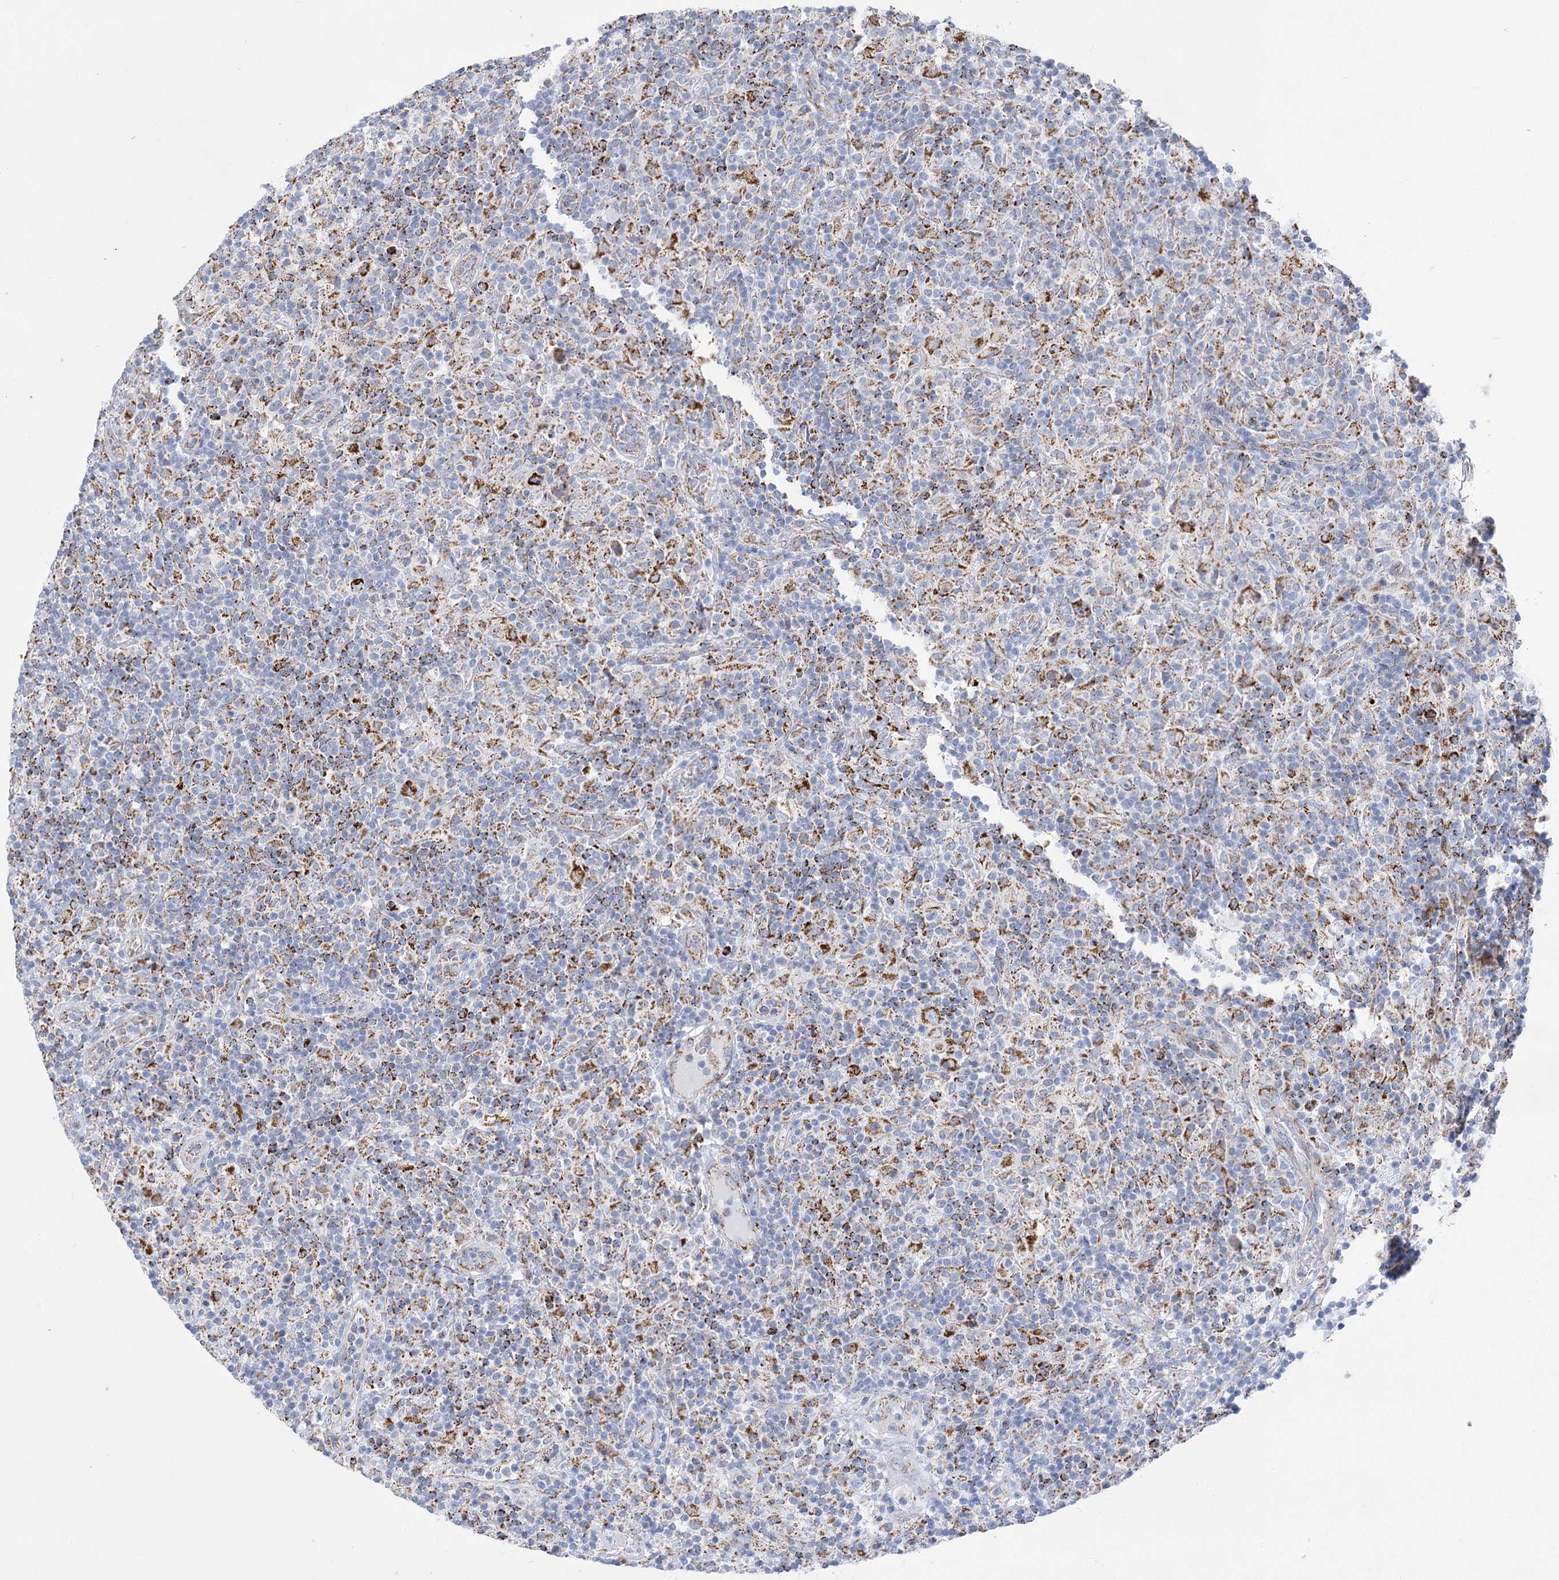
{"staining": {"intensity": "strong", "quantity": ">75%", "location": "cytoplasmic/membranous"}, "tissue": "lymphoma", "cell_type": "Tumor cells", "image_type": "cancer", "snomed": [{"axis": "morphology", "description": "Hodgkin's disease, NOS"}, {"axis": "topography", "description": "Lymph node"}], "caption": "Hodgkin's disease was stained to show a protein in brown. There is high levels of strong cytoplasmic/membranous positivity in about >75% of tumor cells.", "gene": "DHTKD1", "patient": {"sex": "male", "age": 70}}